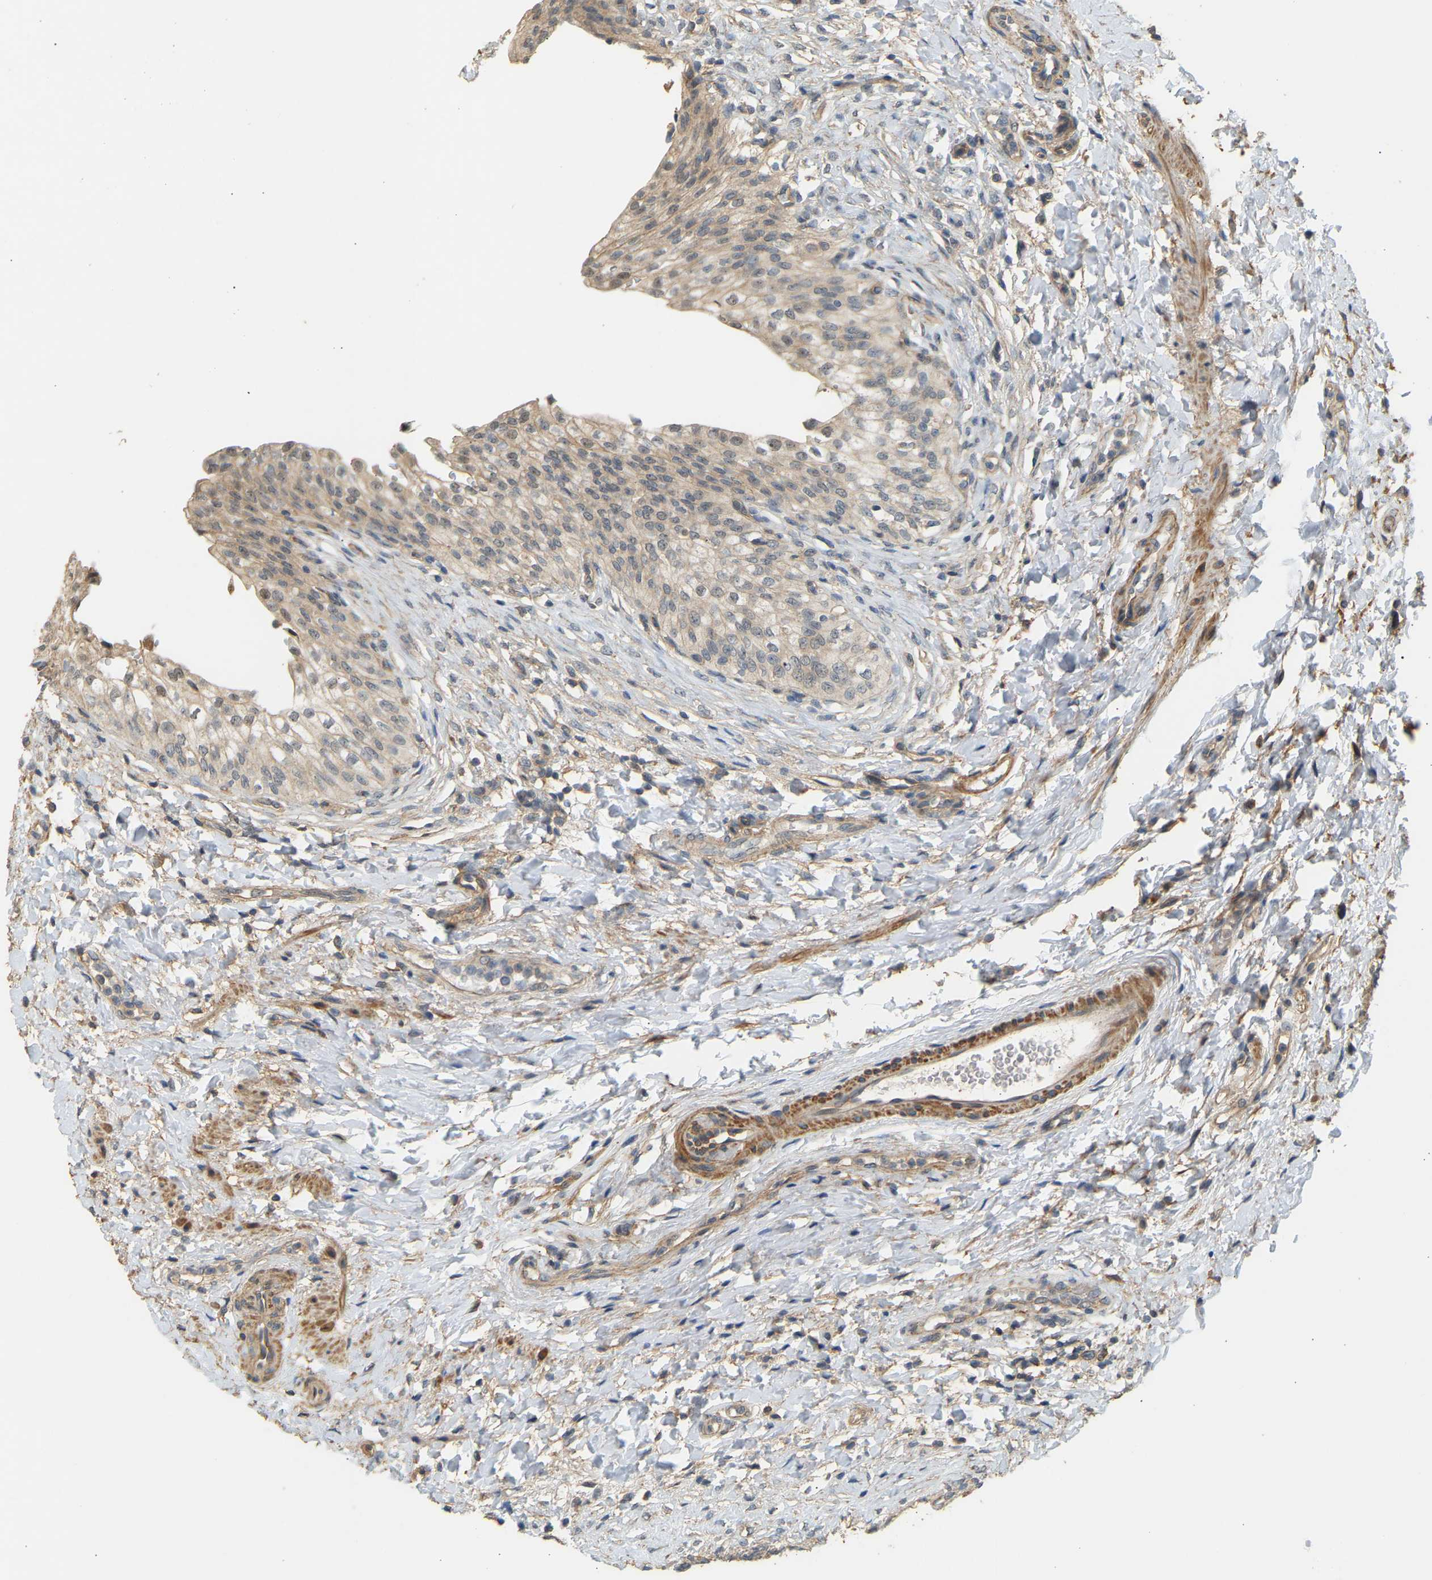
{"staining": {"intensity": "weak", "quantity": ">75%", "location": "cytoplasmic/membranous,nuclear"}, "tissue": "urinary bladder", "cell_type": "Urothelial cells", "image_type": "normal", "snomed": [{"axis": "morphology", "description": "Urothelial carcinoma, High grade"}, {"axis": "topography", "description": "Urinary bladder"}], "caption": "Weak cytoplasmic/membranous,nuclear positivity is present in approximately >75% of urothelial cells in benign urinary bladder. (DAB = brown stain, brightfield microscopy at high magnification).", "gene": "RGL1", "patient": {"sex": "male", "age": 46}}